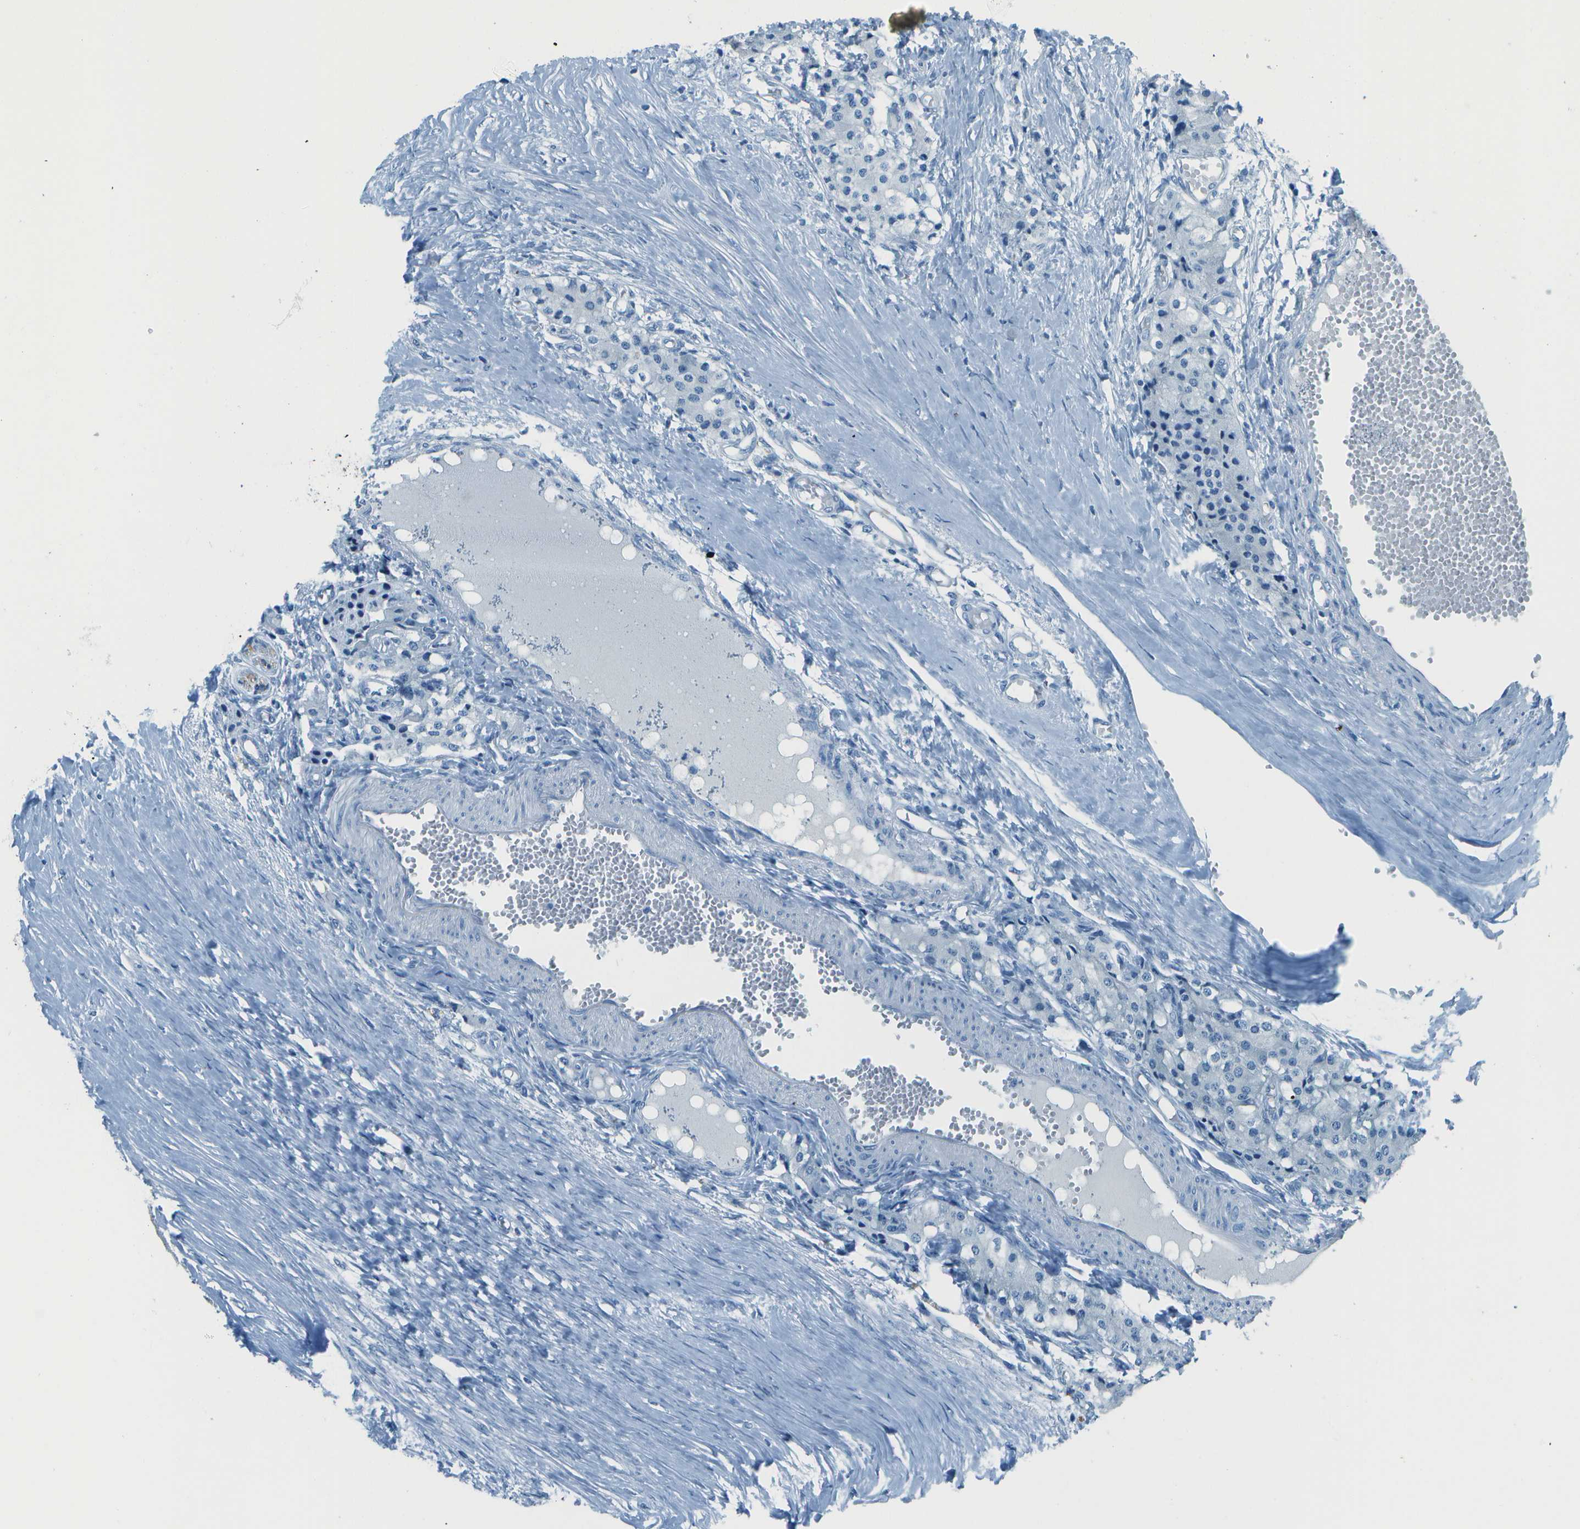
{"staining": {"intensity": "negative", "quantity": "none", "location": "none"}, "tissue": "carcinoid", "cell_type": "Tumor cells", "image_type": "cancer", "snomed": [{"axis": "morphology", "description": "Carcinoid, malignant, NOS"}, {"axis": "topography", "description": "Colon"}], "caption": "High magnification brightfield microscopy of carcinoid (malignant) stained with DAB (3,3'-diaminobenzidine) (brown) and counterstained with hematoxylin (blue): tumor cells show no significant positivity.", "gene": "SLC16A10", "patient": {"sex": "female", "age": 52}}